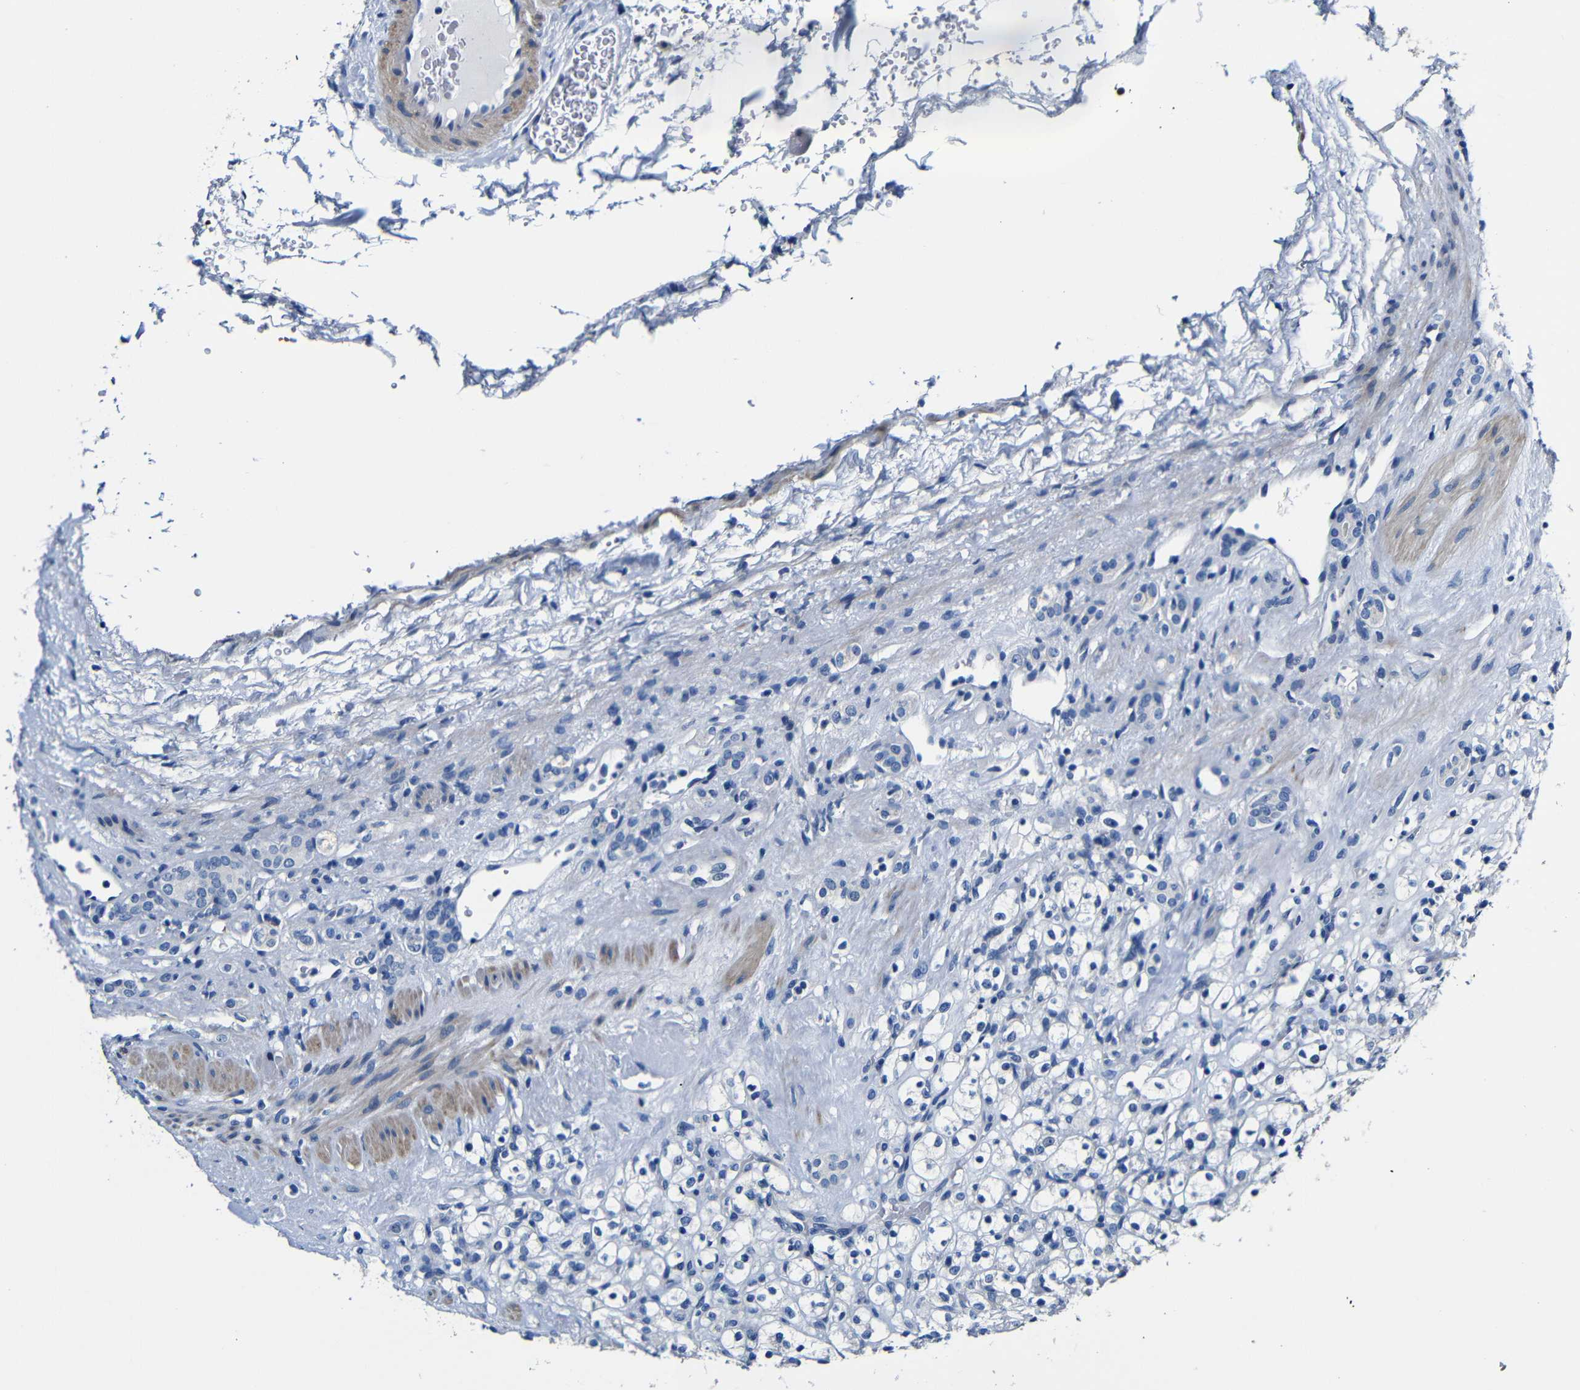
{"staining": {"intensity": "negative", "quantity": "none", "location": "none"}, "tissue": "renal cancer", "cell_type": "Tumor cells", "image_type": "cancer", "snomed": [{"axis": "morphology", "description": "Normal tissue, NOS"}, {"axis": "morphology", "description": "Adenocarcinoma, NOS"}, {"axis": "topography", "description": "Kidney"}], "caption": "DAB (3,3'-diaminobenzidine) immunohistochemical staining of renal cancer (adenocarcinoma) displays no significant expression in tumor cells.", "gene": "TNFAIP1", "patient": {"sex": "female", "age": 72}}